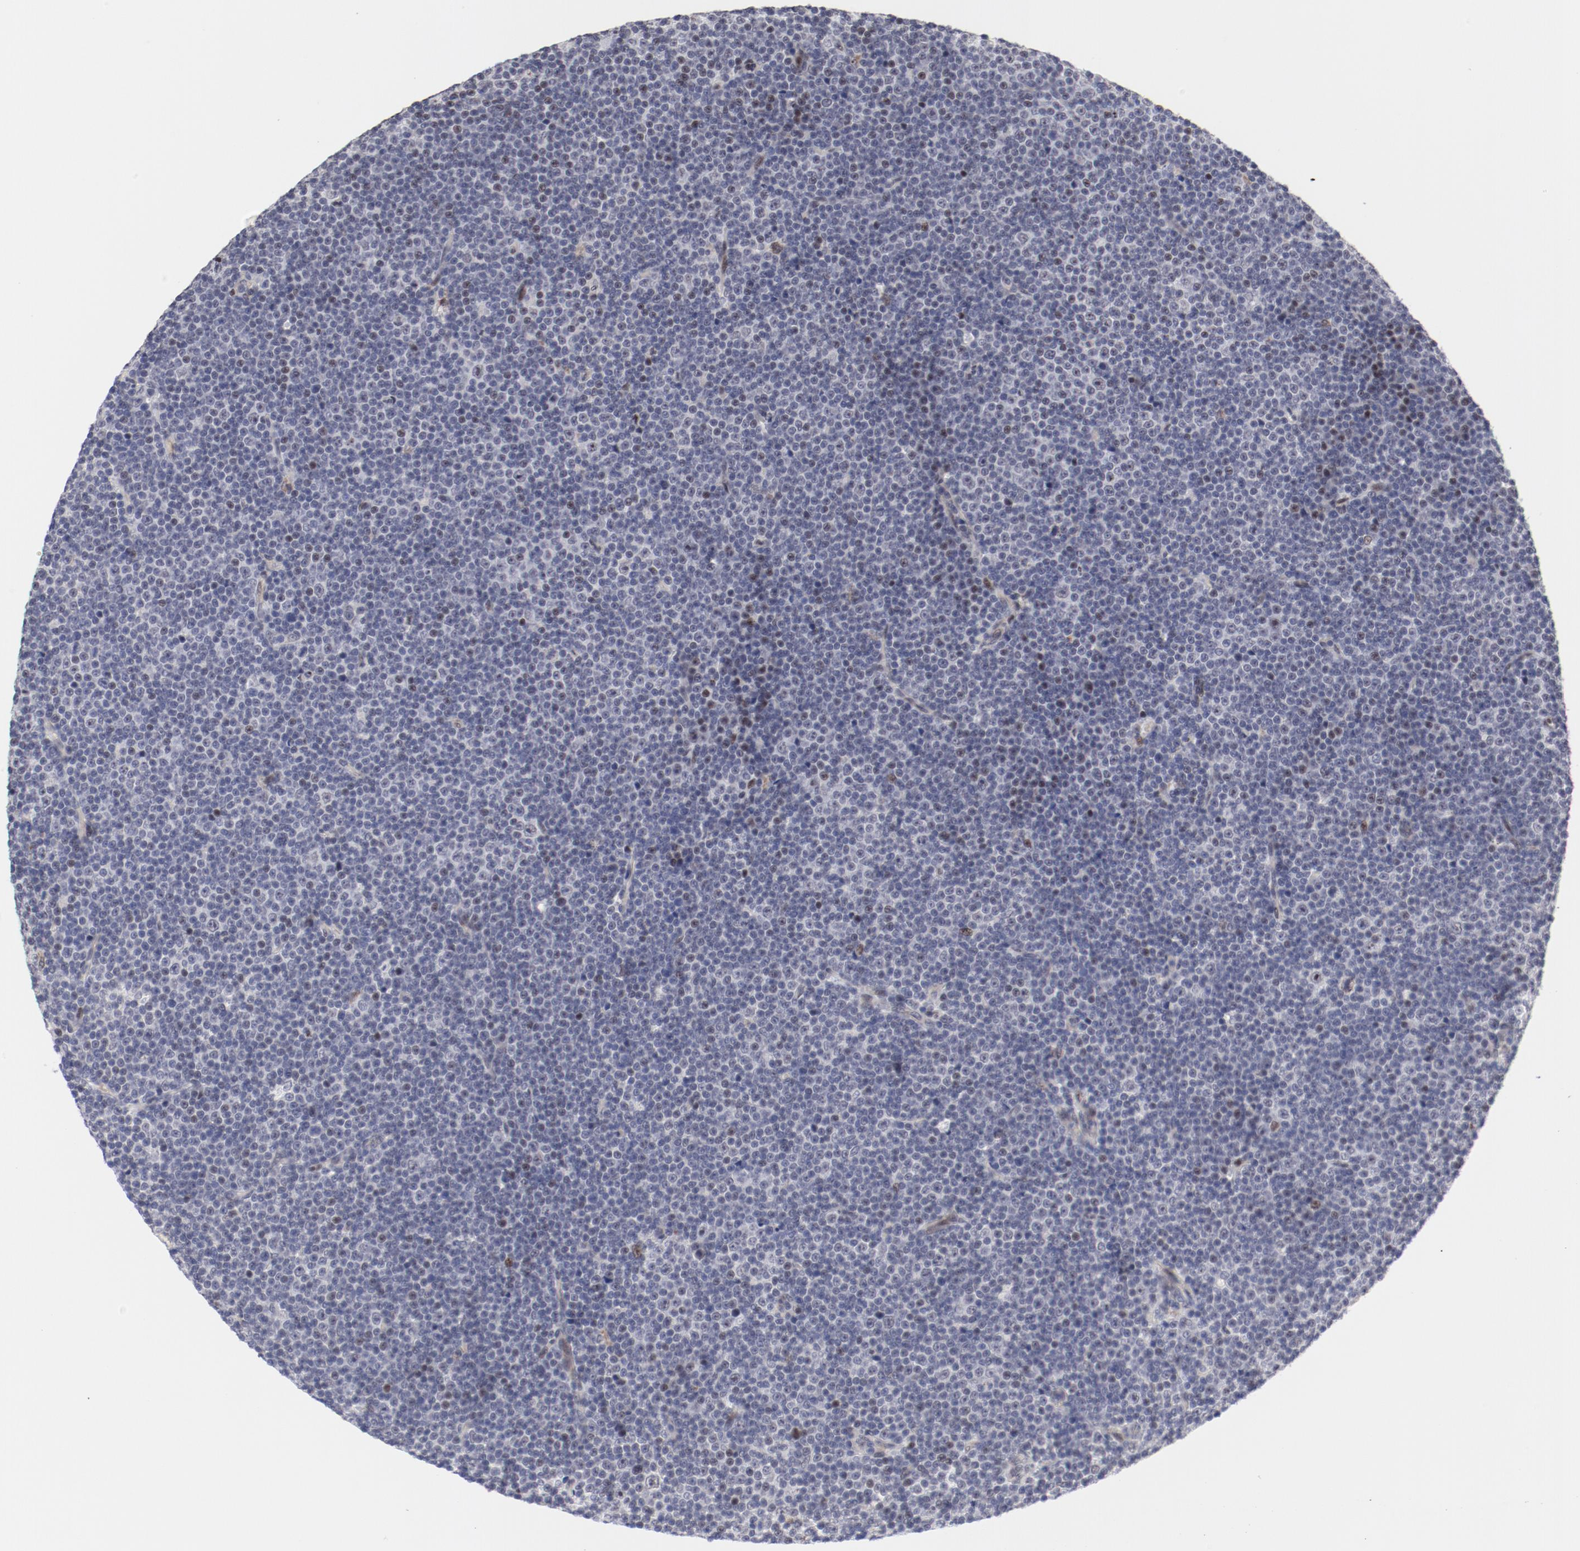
{"staining": {"intensity": "negative", "quantity": "none", "location": "none"}, "tissue": "lymphoma", "cell_type": "Tumor cells", "image_type": "cancer", "snomed": [{"axis": "morphology", "description": "Malignant lymphoma, non-Hodgkin's type, Low grade"}, {"axis": "topography", "description": "Lymph node"}], "caption": "High magnification brightfield microscopy of lymphoma stained with DAB (3,3'-diaminobenzidine) (brown) and counterstained with hematoxylin (blue): tumor cells show no significant expression. (DAB immunohistochemistry (IHC), high magnification).", "gene": "FSCB", "patient": {"sex": "female", "age": 67}}